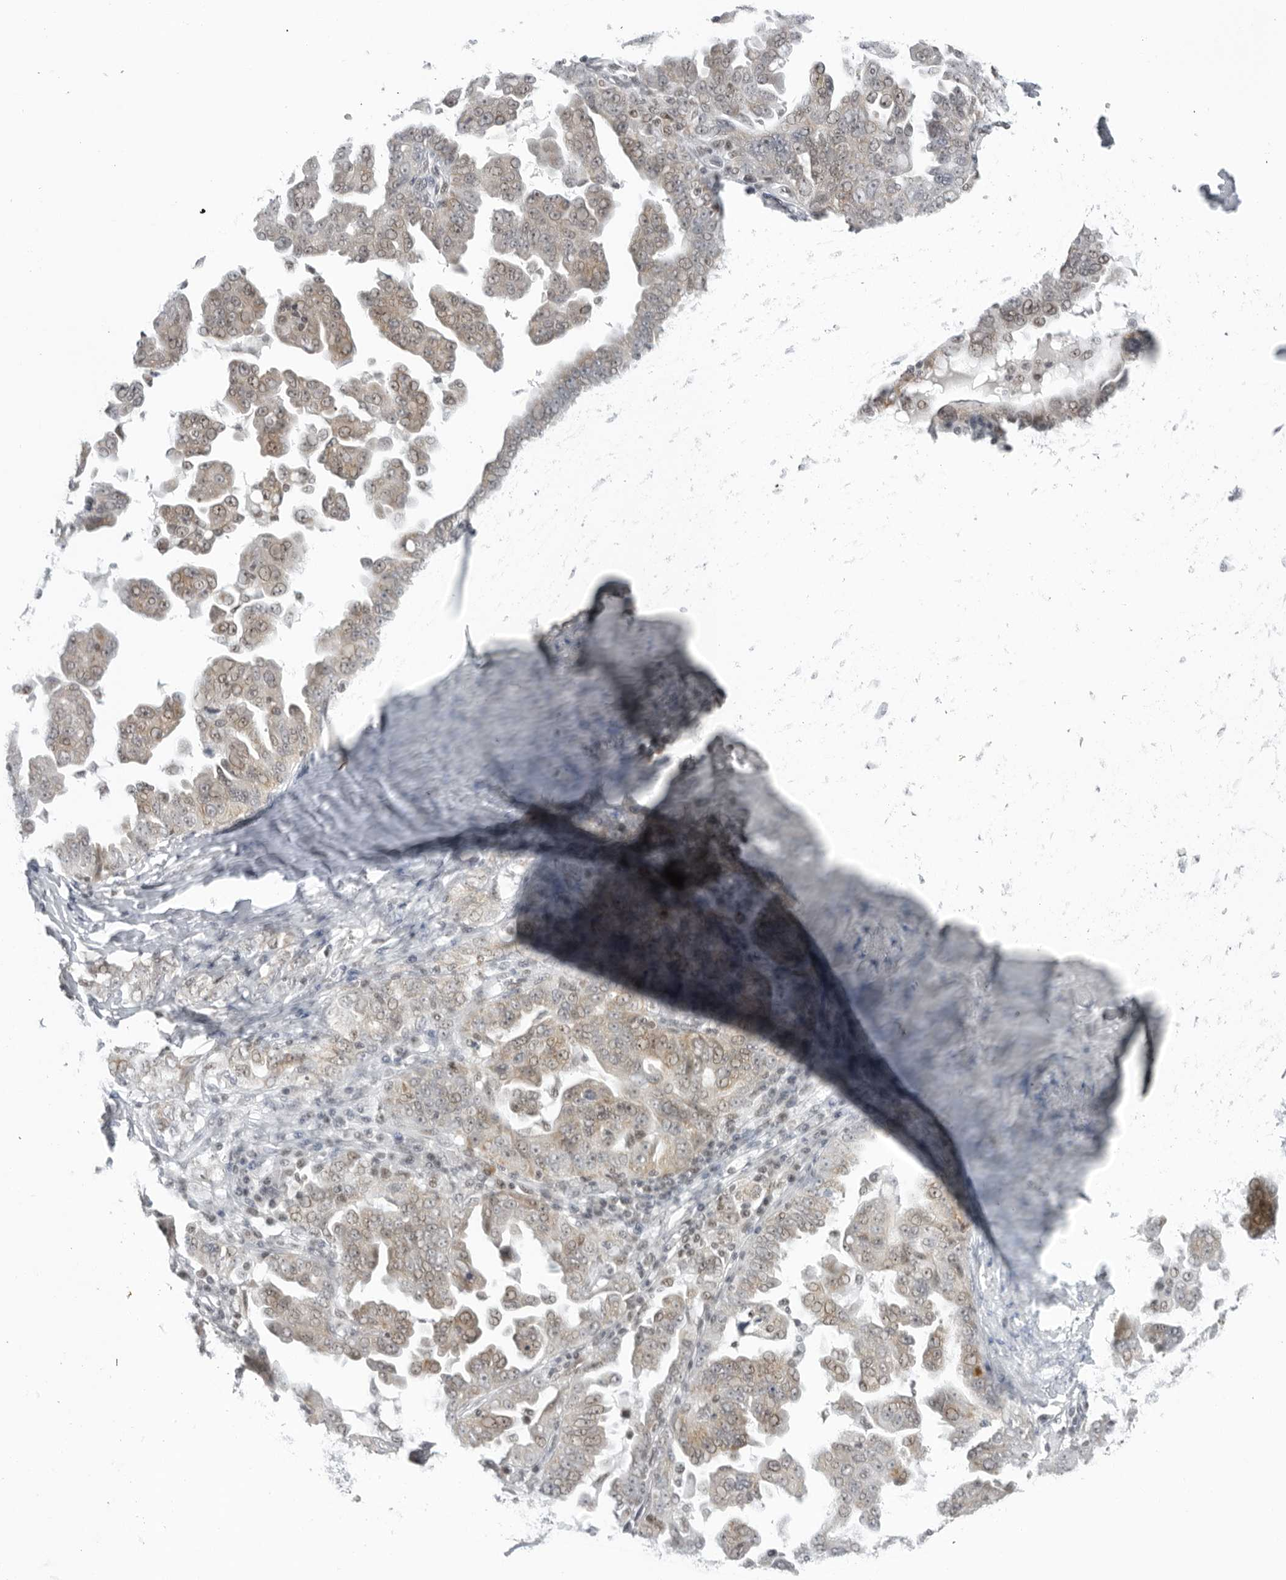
{"staining": {"intensity": "weak", "quantity": ">75%", "location": "cytoplasmic/membranous,nuclear"}, "tissue": "ovarian cancer", "cell_type": "Tumor cells", "image_type": "cancer", "snomed": [{"axis": "morphology", "description": "Carcinoma, endometroid"}, {"axis": "topography", "description": "Ovary"}], "caption": "A histopathology image of ovarian cancer stained for a protein reveals weak cytoplasmic/membranous and nuclear brown staining in tumor cells.", "gene": "FOXK2", "patient": {"sex": "female", "age": 62}}